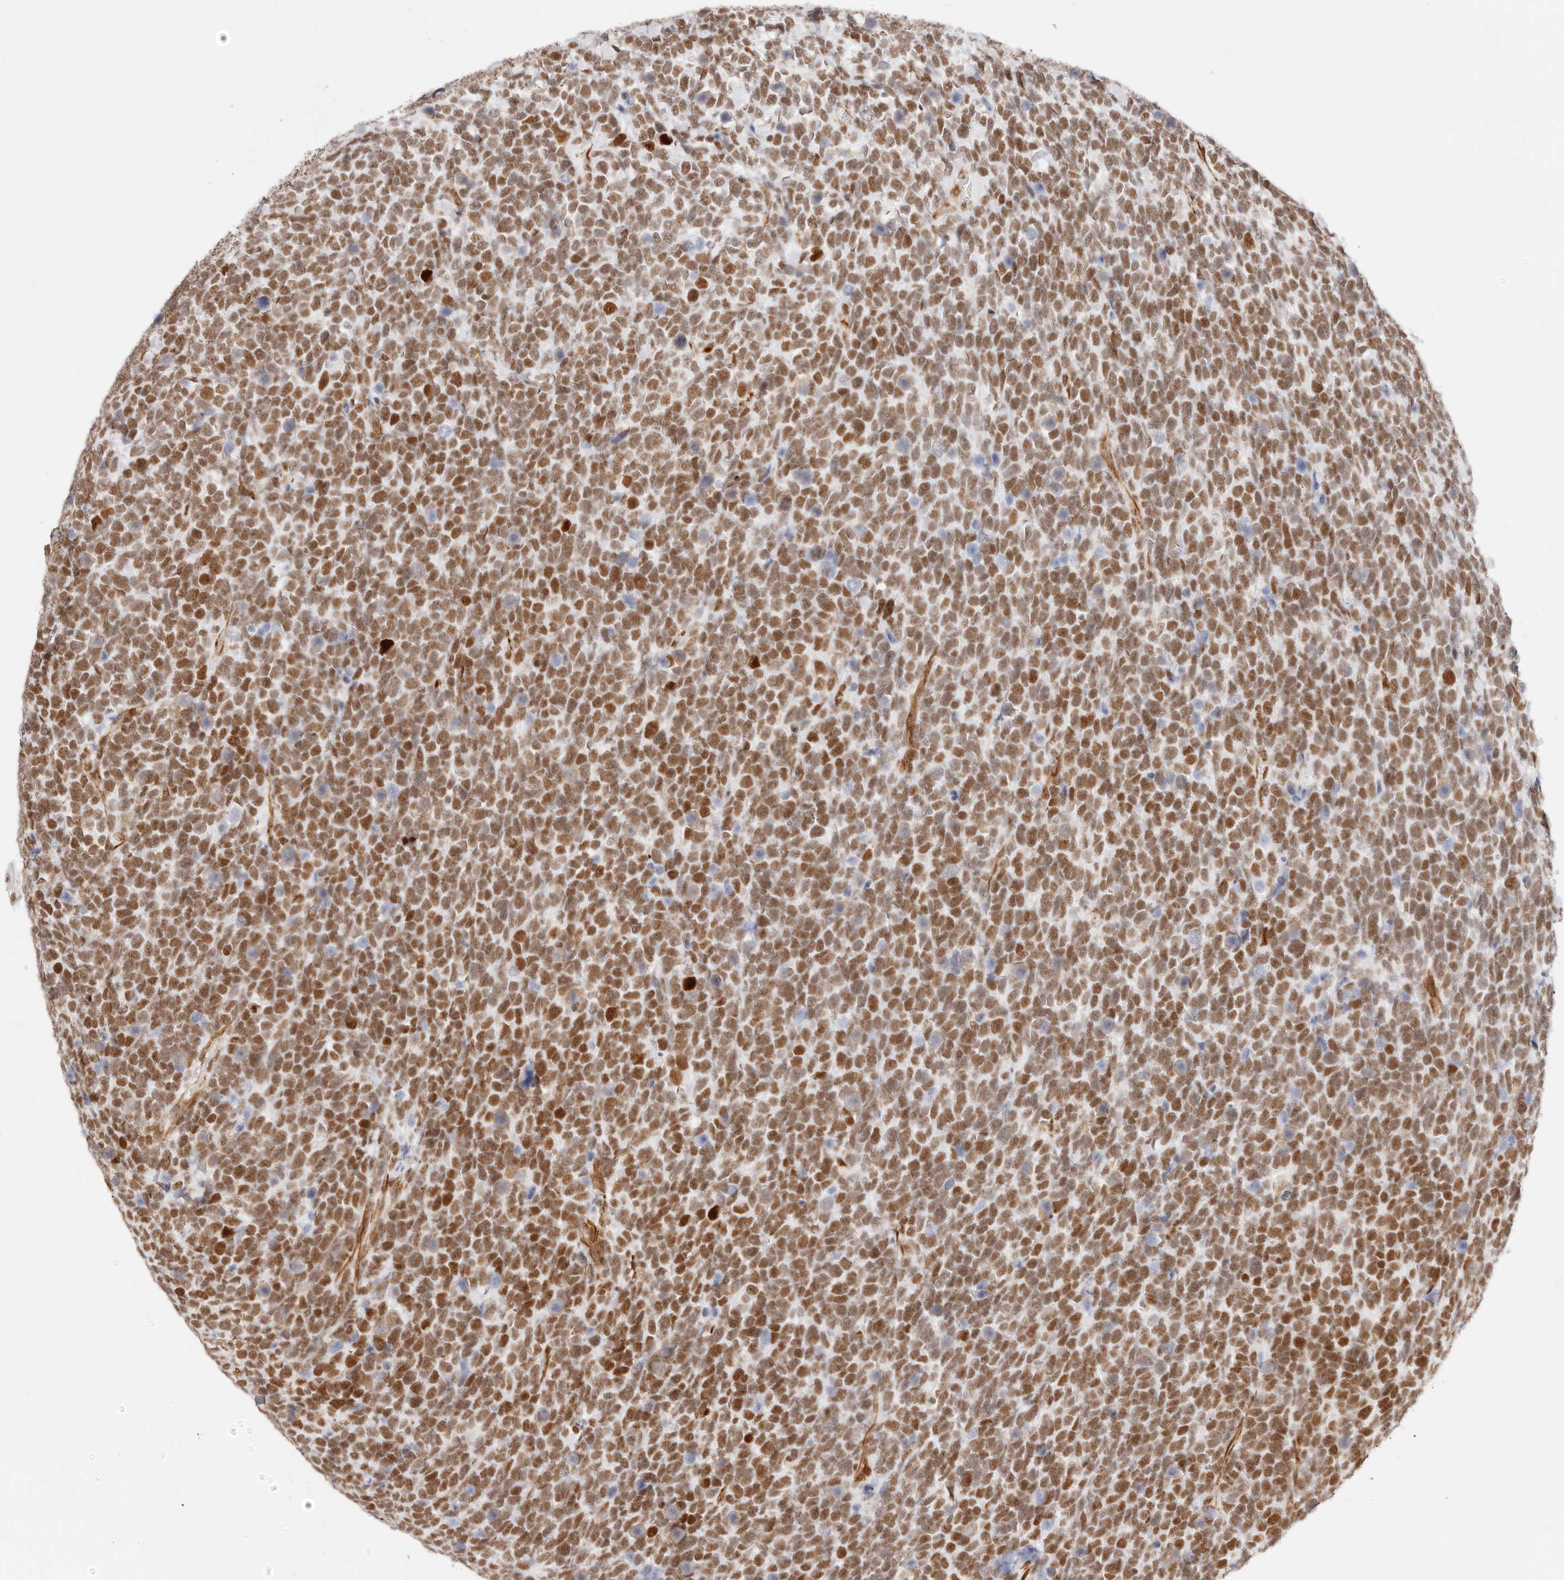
{"staining": {"intensity": "moderate", "quantity": ">75%", "location": "nuclear"}, "tissue": "urothelial cancer", "cell_type": "Tumor cells", "image_type": "cancer", "snomed": [{"axis": "morphology", "description": "Urothelial carcinoma, High grade"}, {"axis": "topography", "description": "Urinary bladder"}], "caption": "High-grade urothelial carcinoma was stained to show a protein in brown. There is medium levels of moderate nuclear expression in approximately >75% of tumor cells.", "gene": "ZC3H11A", "patient": {"sex": "female", "age": 80}}